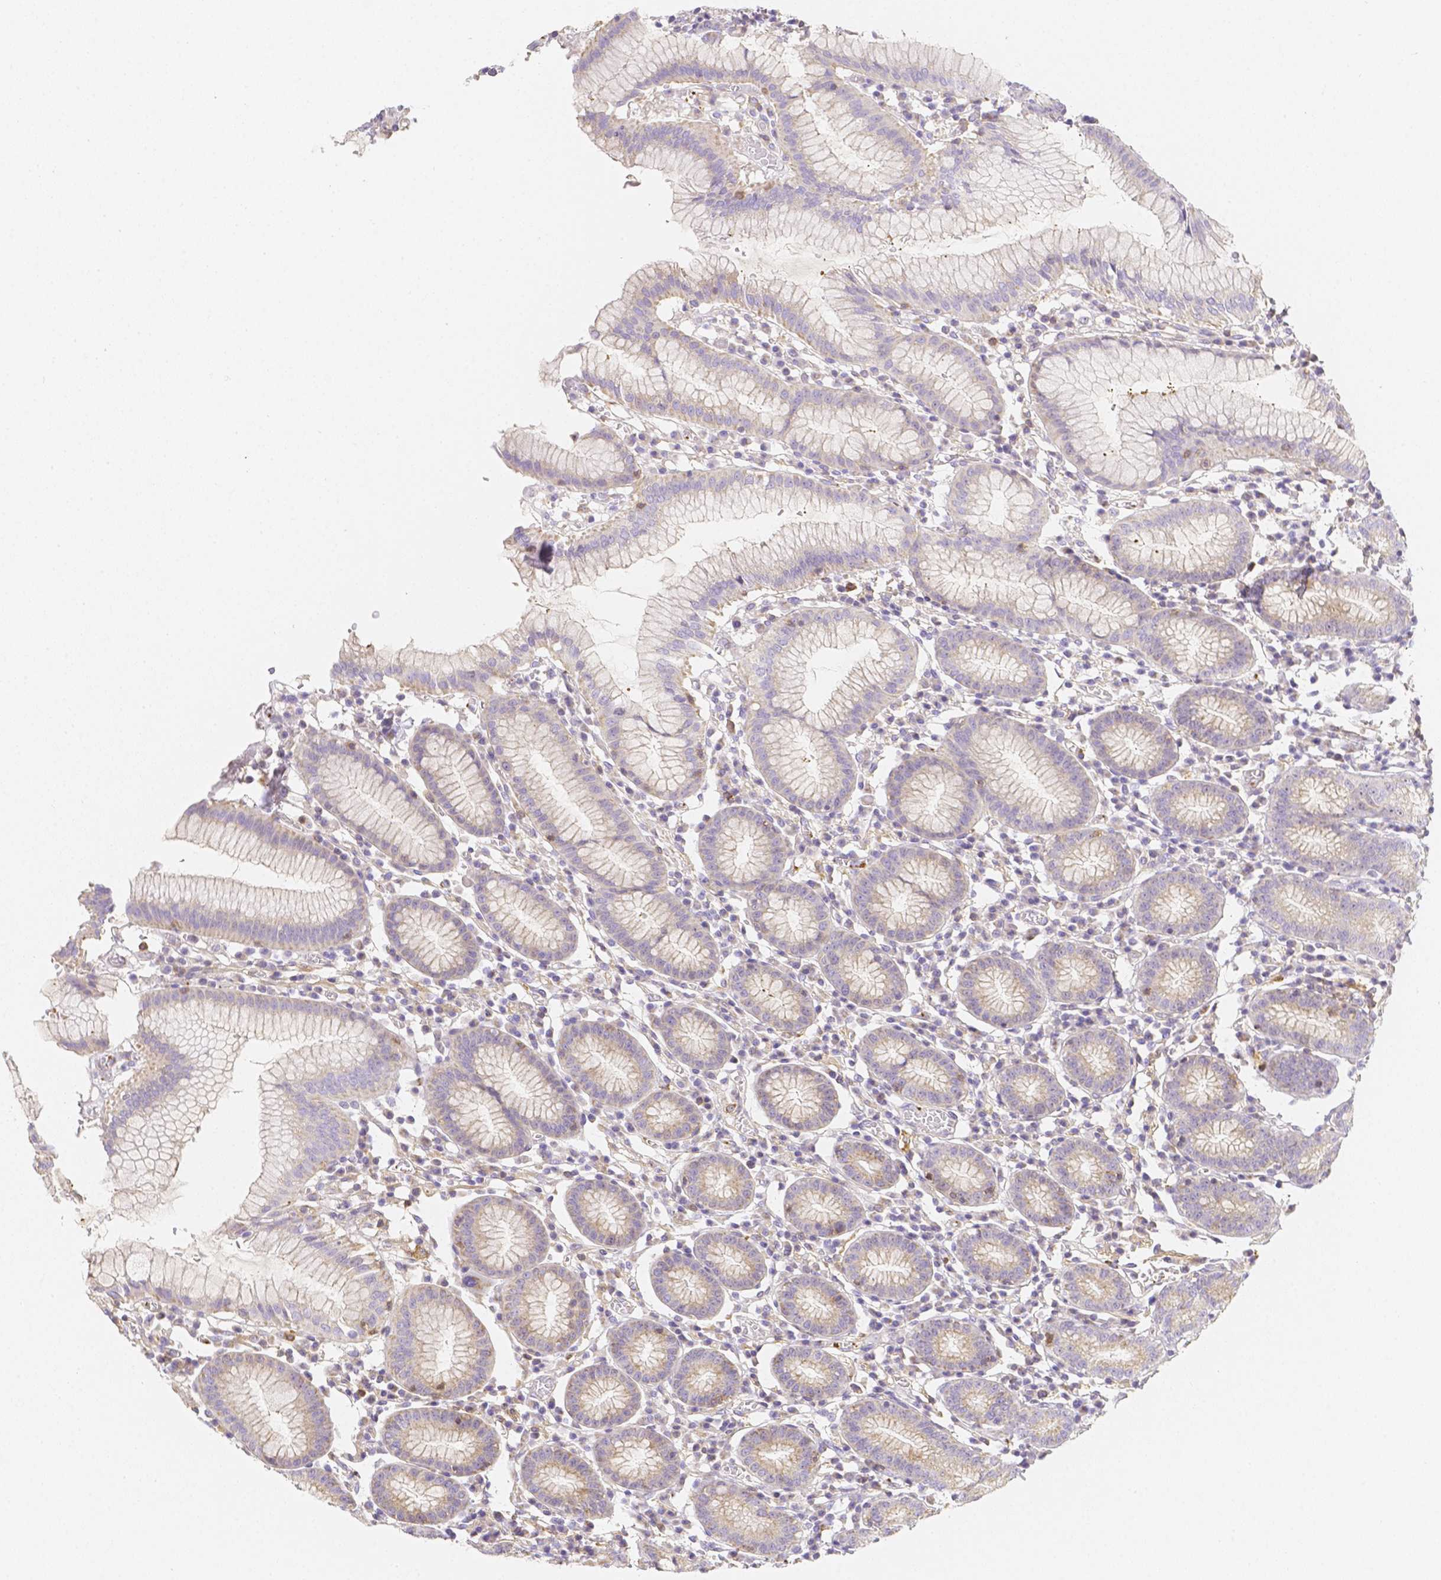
{"staining": {"intensity": "weak", "quantity": "25%-75%", "location": "cytoplasmic/membranous"}, "tissue": "stomach", "cell_type": "Glandular cells", "image_type": "normal", "snomed": [{"axis": "morphology", "description": "Normal tissue, NOS"}, {"axis": "topography", "description": "Stomach"}], "caption": "Immunohistochemistry staining of unremarkable stomach, which demonstrates low levels of weak cytoplasmic/membranous expression in about 25%-75% of glandular cells indicating weak cytoplasmic/membranous protein expression. The staining was performed using DAB (3,3'-diaminobenzidine) (brown) for protein detection and nuclei were counterstained in hematoxylin (blue).", "gene": "ASAH2B", "patient": {"sex": "male", "age": 55}}